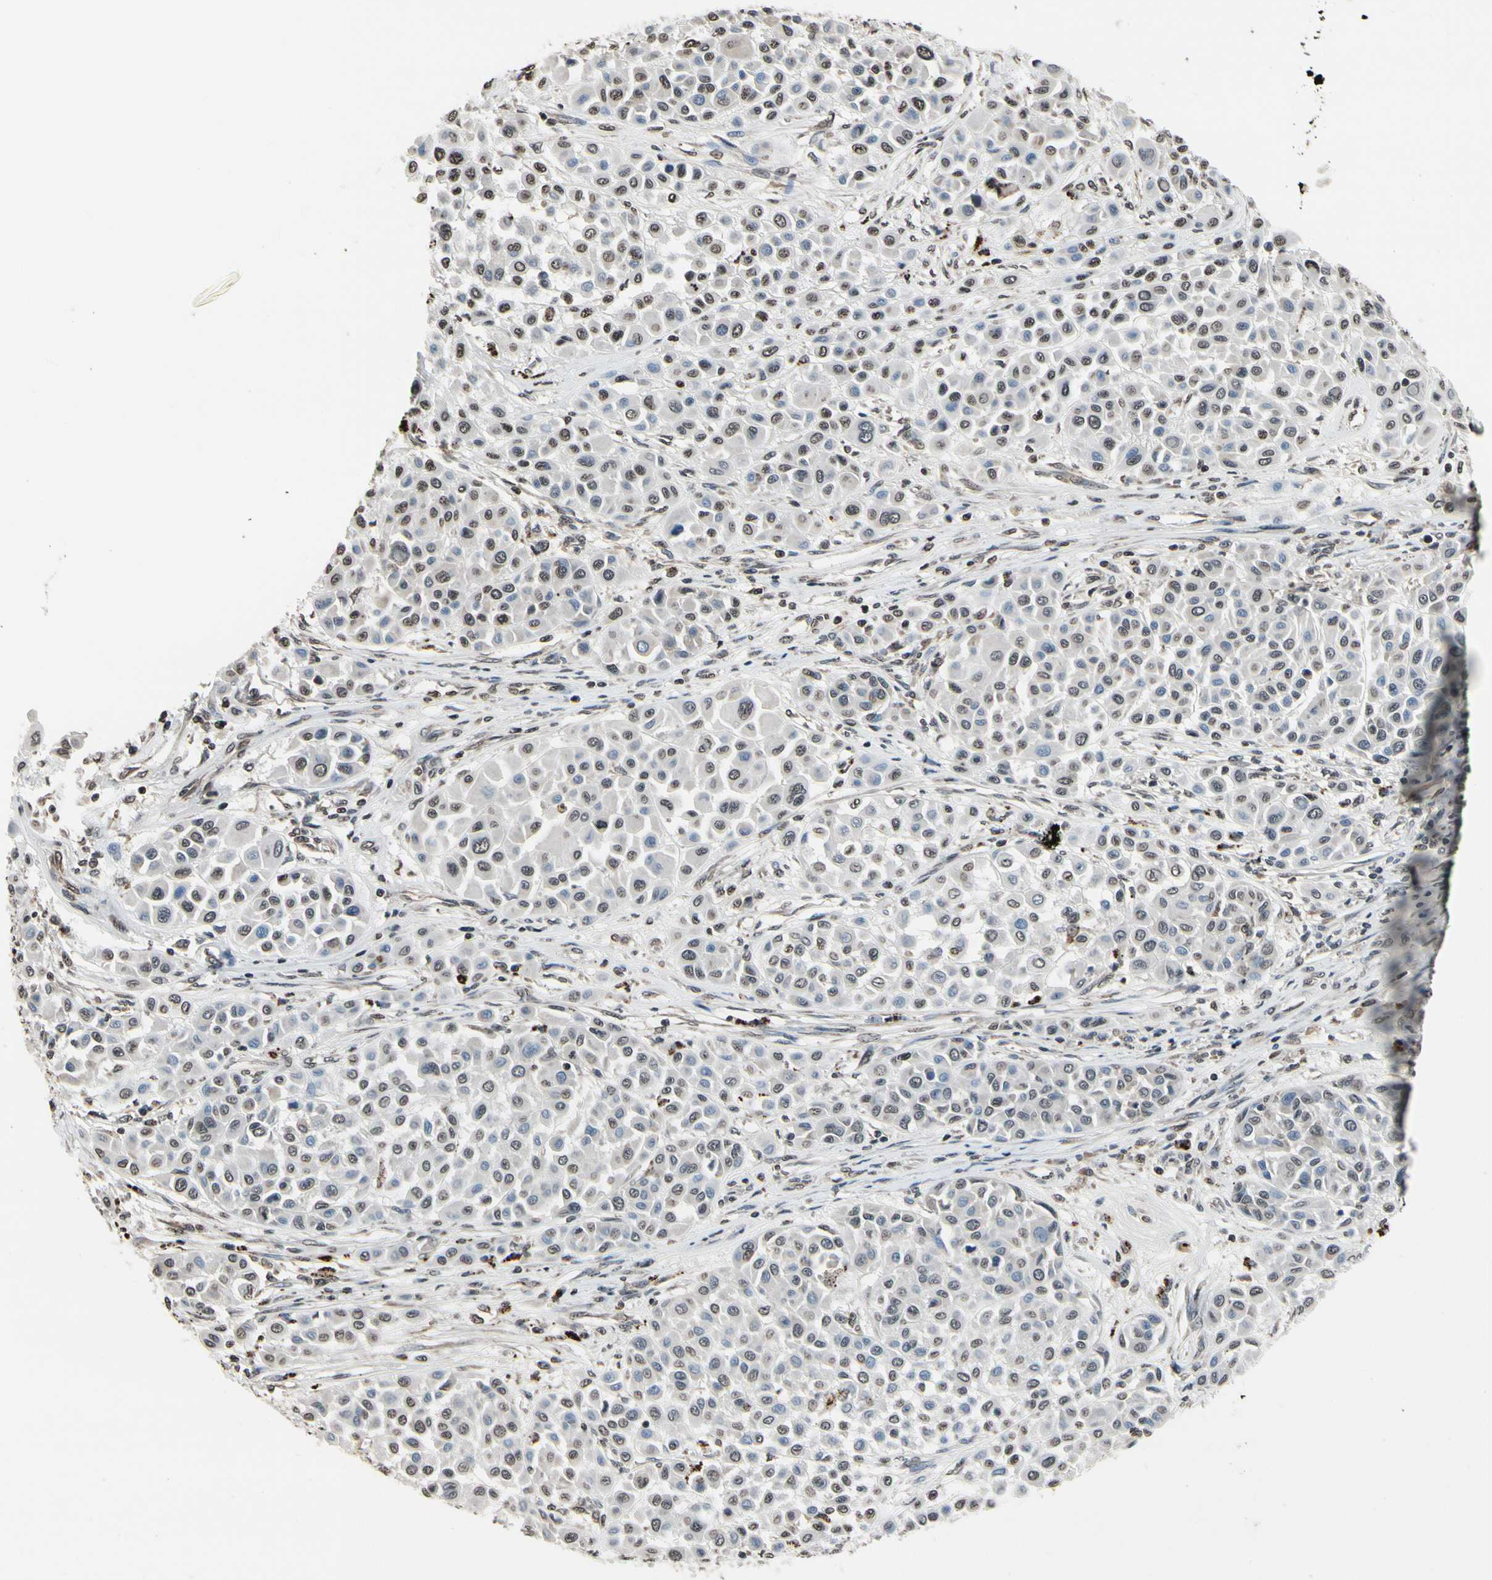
{"staining": {"intensity": "weak", "quantity": "25%-75%", "location": "nuclear"}, "tissue": "melanoma", "cell_type": "Tumor cells", "image_type": "cancer", "snomed": [{"axis": "morphology", "description": "Malignant melanoma, Metastatic site"}, {"axis": "topography", "description": "Soft tissue"}], "caption": "A photomicrograph of human melanoma stained for a protein shows weak nuclear brown staining in tumor cells.", "gene": "HIPK2", "patient": {"sex": "male", "age": 41}}